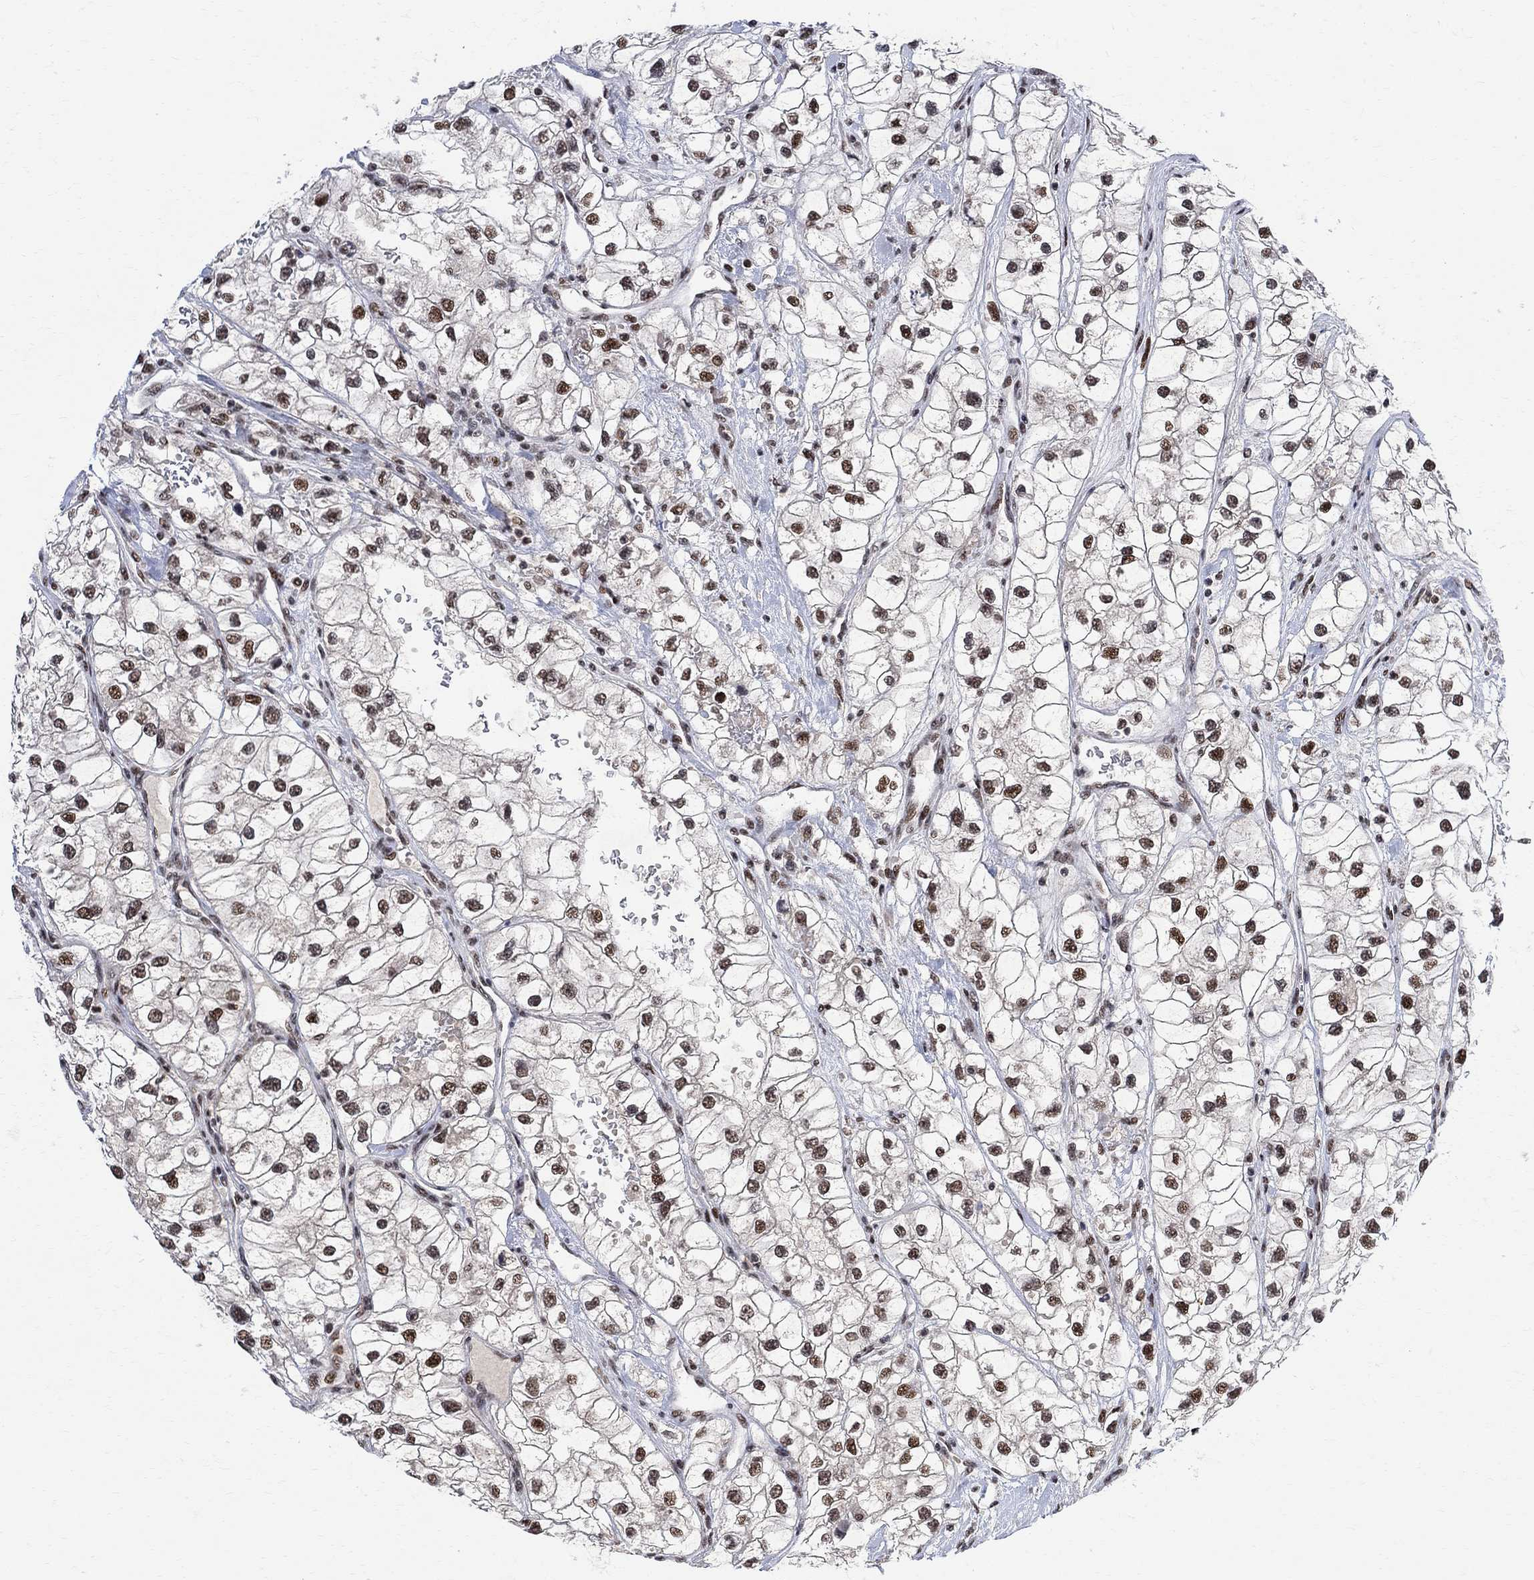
{"staining": {"intensity": "moderate", "quantity": ">75%", "location": "nuclear"}, "tissue": "renal cancer", "cell_type": "Tumor cells", "image_type": "cancer", "snomed": [{"axis": "morphology", "description": "Adenocarcinoma, NOS"}, {"axis": "topography", "description": "Kidney"}], "caption": "Brown immunohistochemical staining in renal adenocarcinoma exhibits moderate nuclear positivity in about >75% of tumor cells.", "gene": "E4F1", "patient": {"sex": "male", "age": 59}}